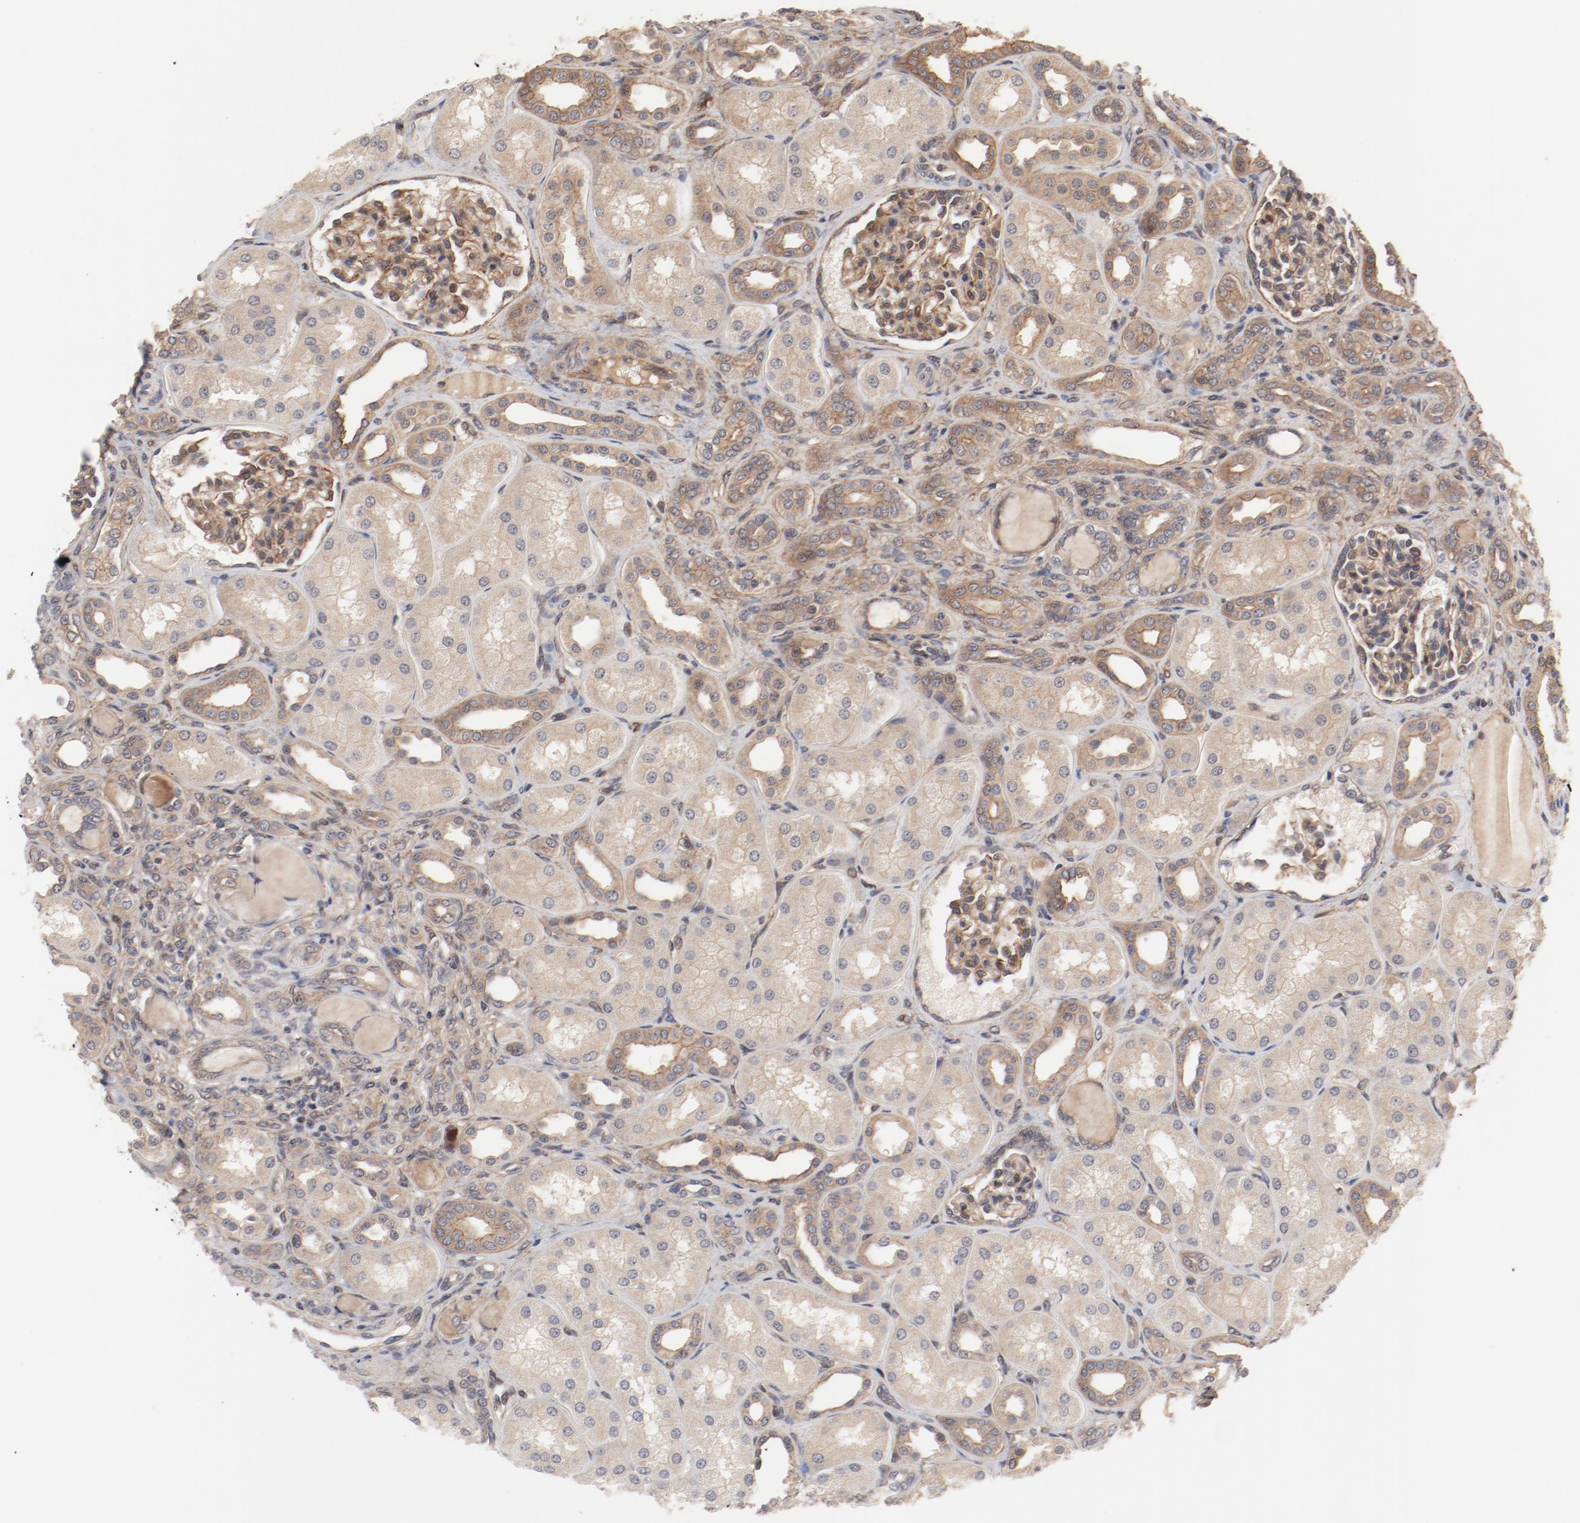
{"staining": {"intensity": "weak", "quantity": "25%-75%", "location": "cytoplasmic/membranous"}, "tissue": "kidney", "cell_type": "Cells in glomeruli", "image_type": "normal", "snomed": [{"axis": "morphology", "description": "Normal tissue, NOS"}, {"axis": "topography", "description": "Kidney"}], "caption": "Human kidney stained with a protein marker shows weak staining in cells in glomeruli.", "gene": "PITPNM2", "patient": {"sex": "male", "age": 7}}